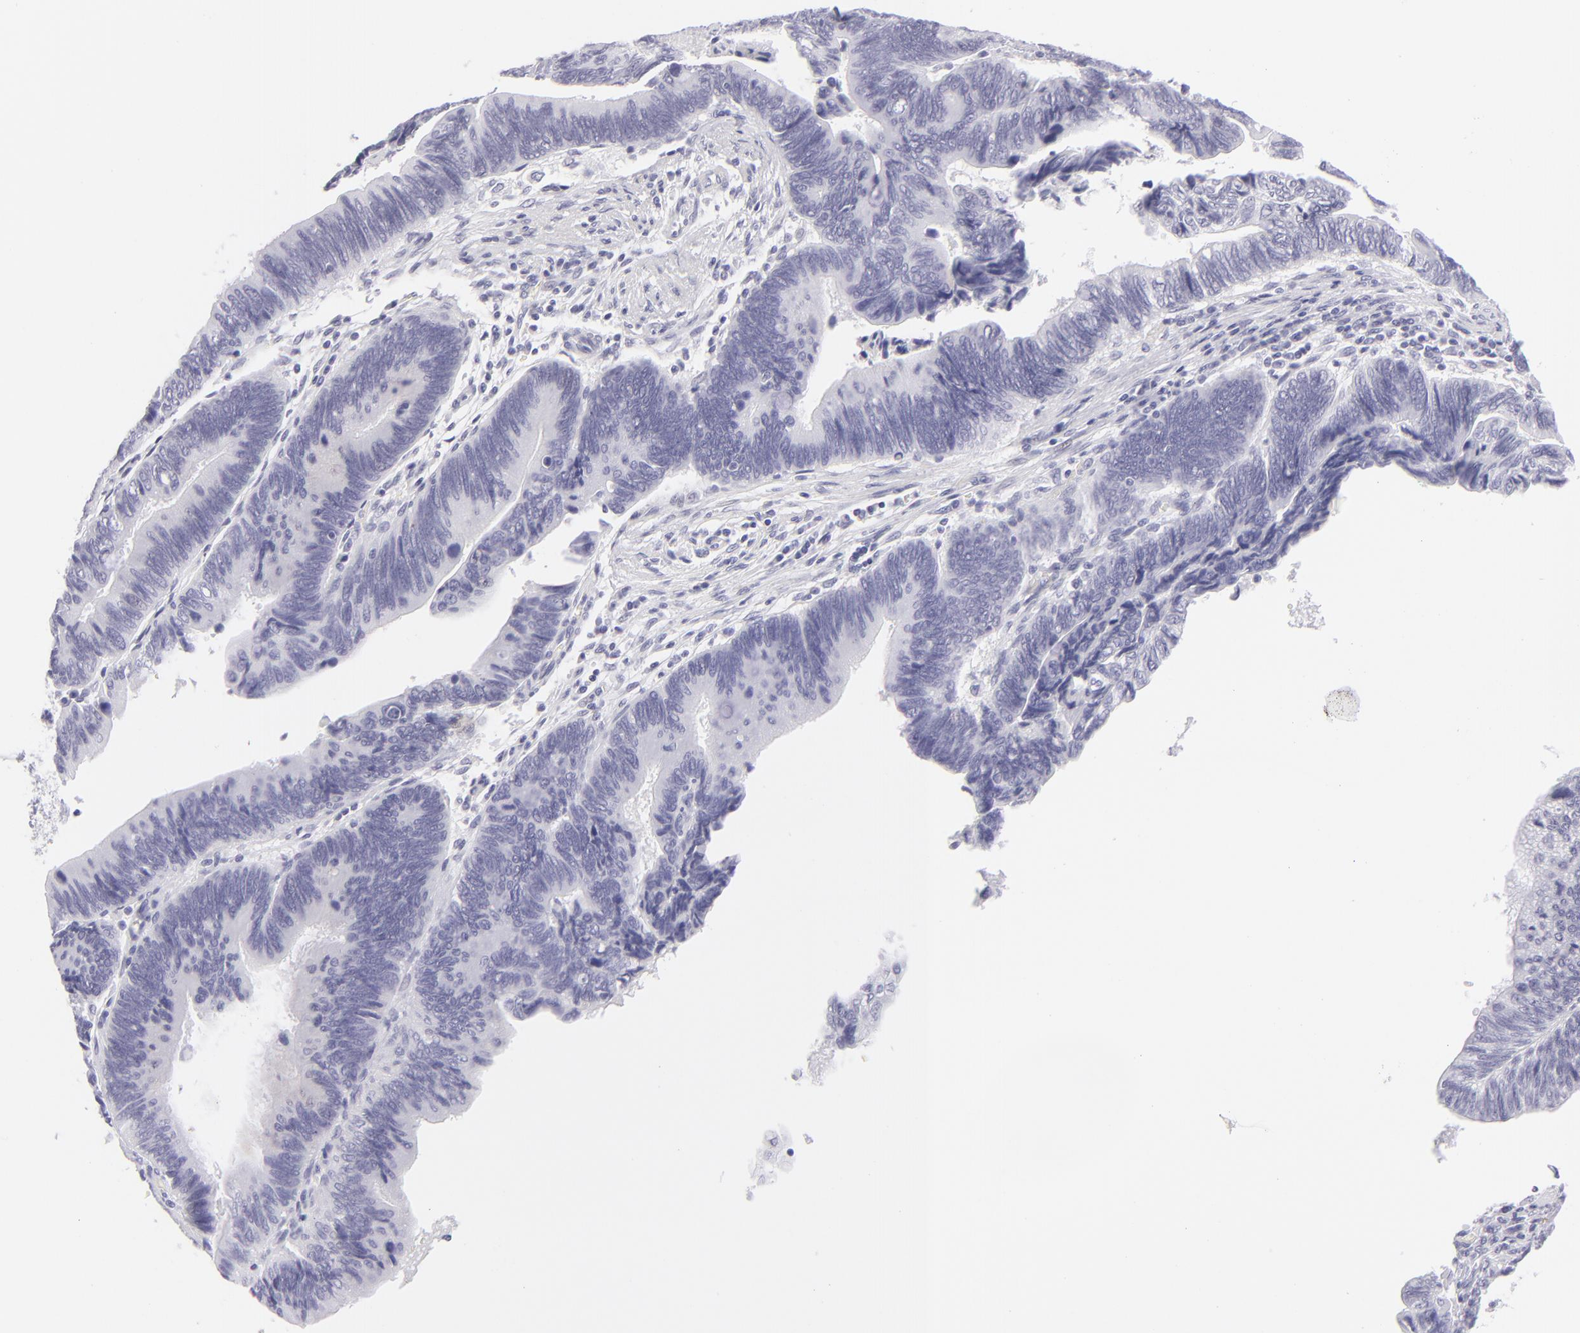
{"staining": {"intensity": "negative", "quantity": "none", "location": "none"}, "tissue": "pancreatic cancer", "cell_type": "Tumor cells", "image_type": "cancer", "snomed": [{"axis": "morphology", "description": "Adenocarcinoma, NOS"}, {"axis": "topography", "description": "Pancreas"}], "caption": "Adenocarcinoma (pancreatic) was stained to show a protein in brown. There is no significant positivity in tumor cells.", "gene": "FCER2", "patient": {"sex": "female", "age": 70}}